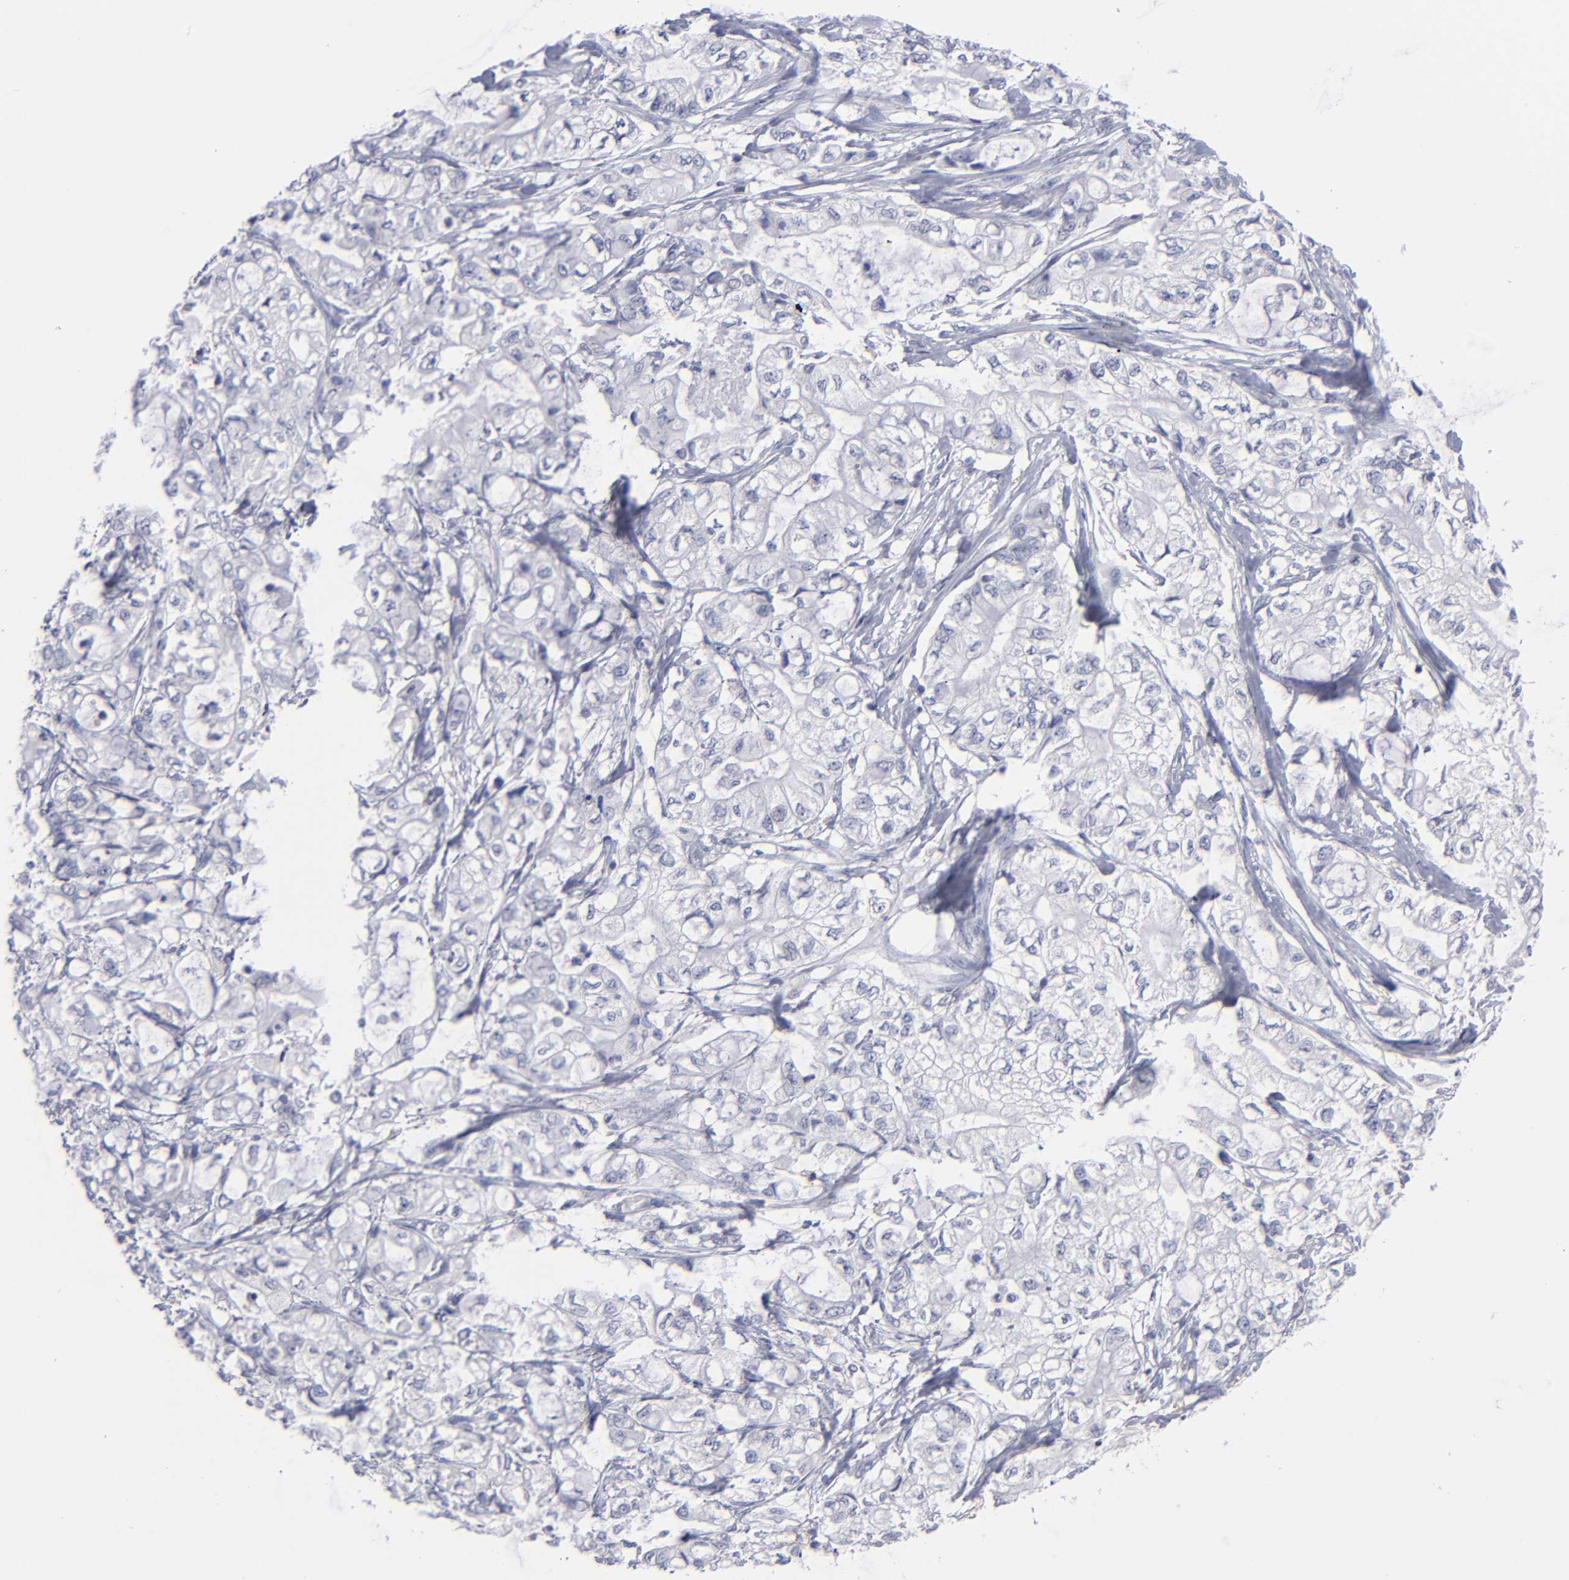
{"staining": {"intensity": "negative", "quantity": "none", "location": "none"}, "tissue": "pancreatic cancer", "cell_type": "Tumor cells", "image_type": "cancer", "snomed": [{"axis": "morphology", "description": "Adenocarcinoma, NOS"}, {"axis": "topography", "description": "Pancreas"}], "caption": "High magnification brightfield microscopy of pancreatic cancer stained with DAB (3,3'-diaminobenzidine) (brown) and counterstained with hematoxylin (blue): tumor cells show no significant staining. Nuclei are stained in blue.", "gene": "RPH3A", "patient": {"sex": "male", "age": 79}}